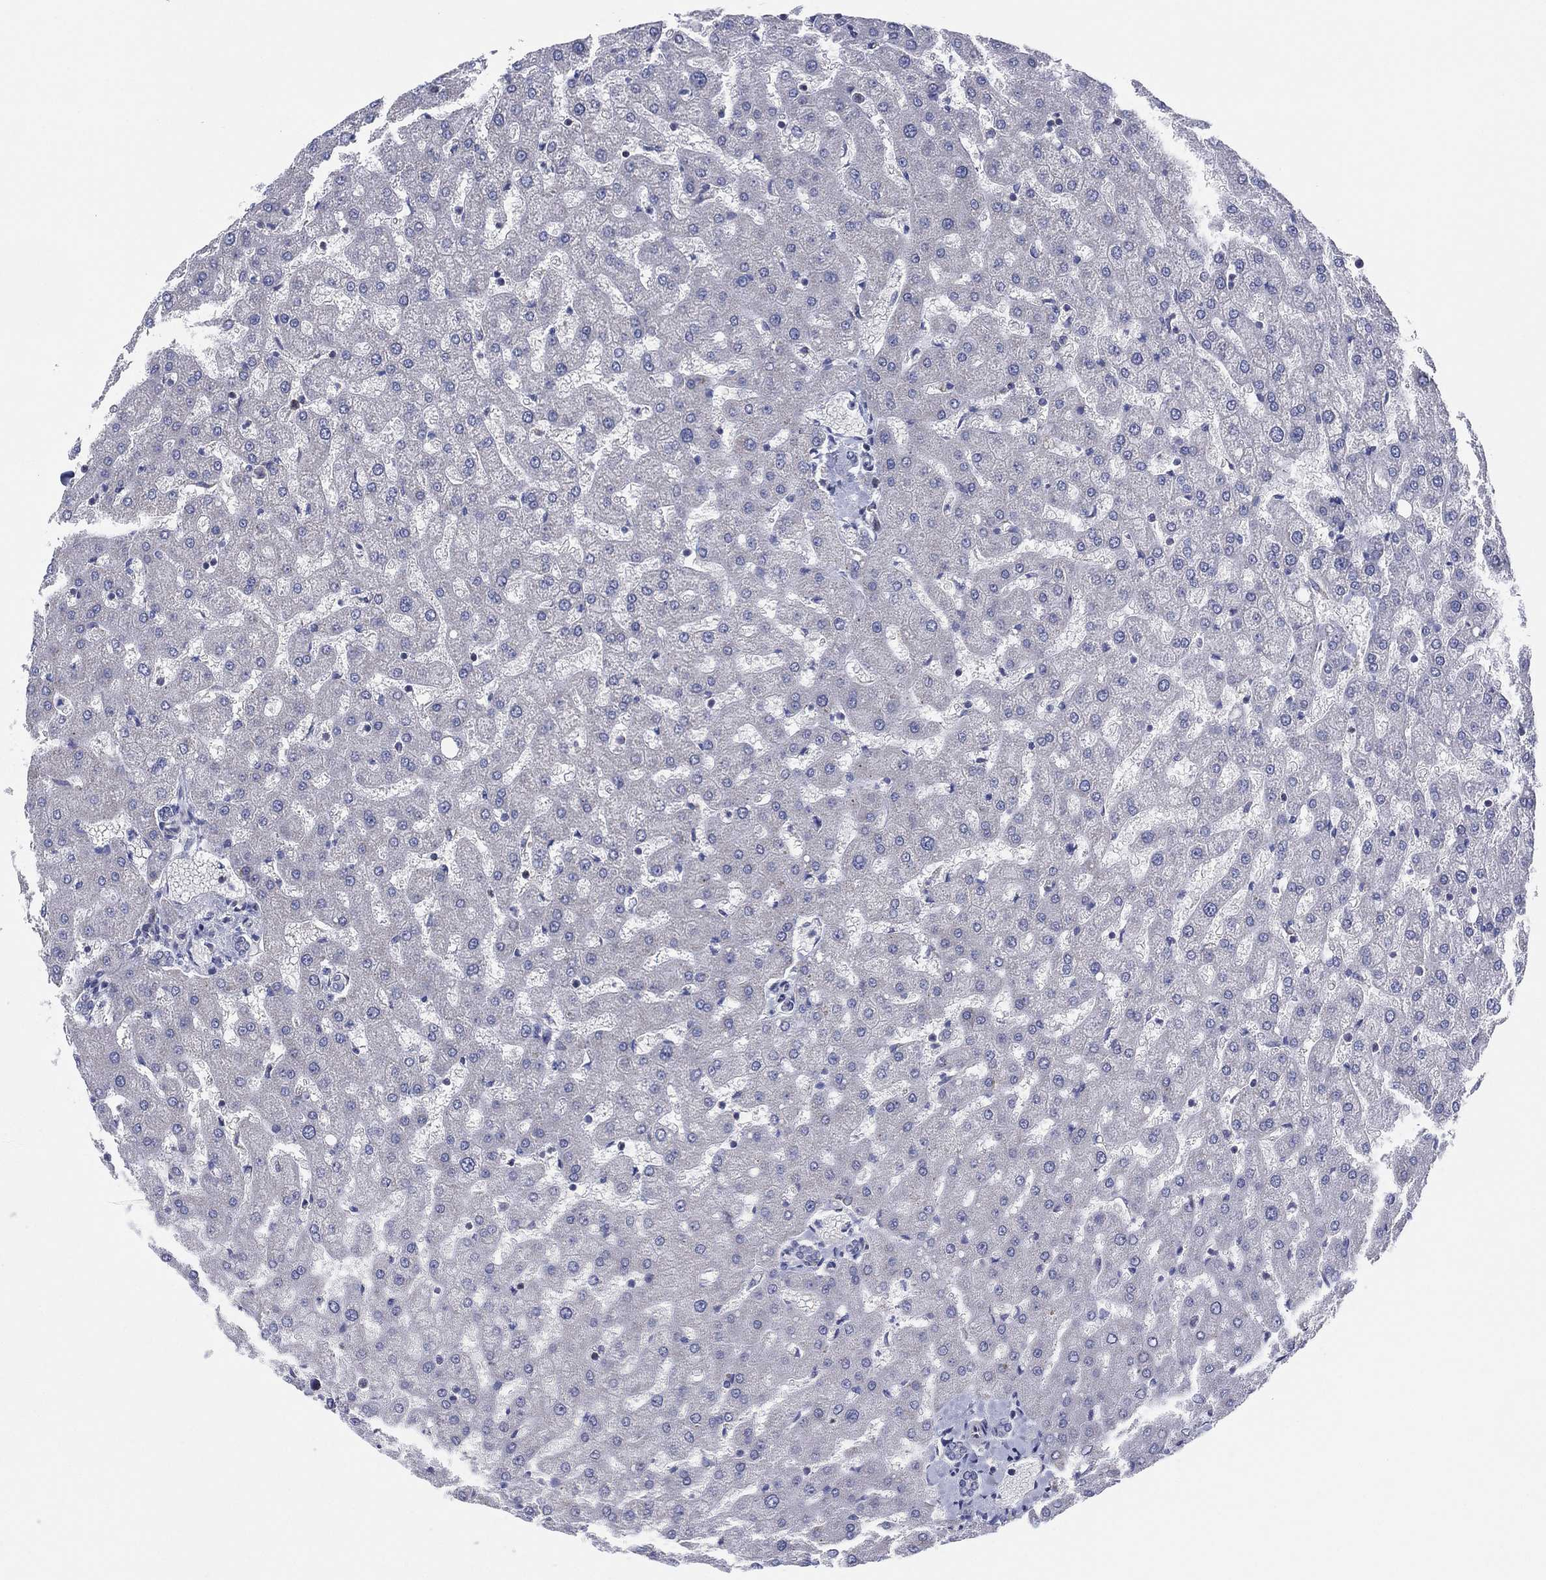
{"staining": {"intensity": "negative", "quantity": "none", "location": "none"}, "tissue": "liver", "cell_type": "Cholangiocytes", "image_type": "normal", "snomed": [{"axis": "morphology", "description": "Normal tissue, NOS"}, {"axis": "topography", "description": "Liver"}], "caption": "Immunohistochemical staining of benign liver shows no significant expression in cholangiocytes.", "gene": "INA", "patient": {"sex": "female", "age": 50}}